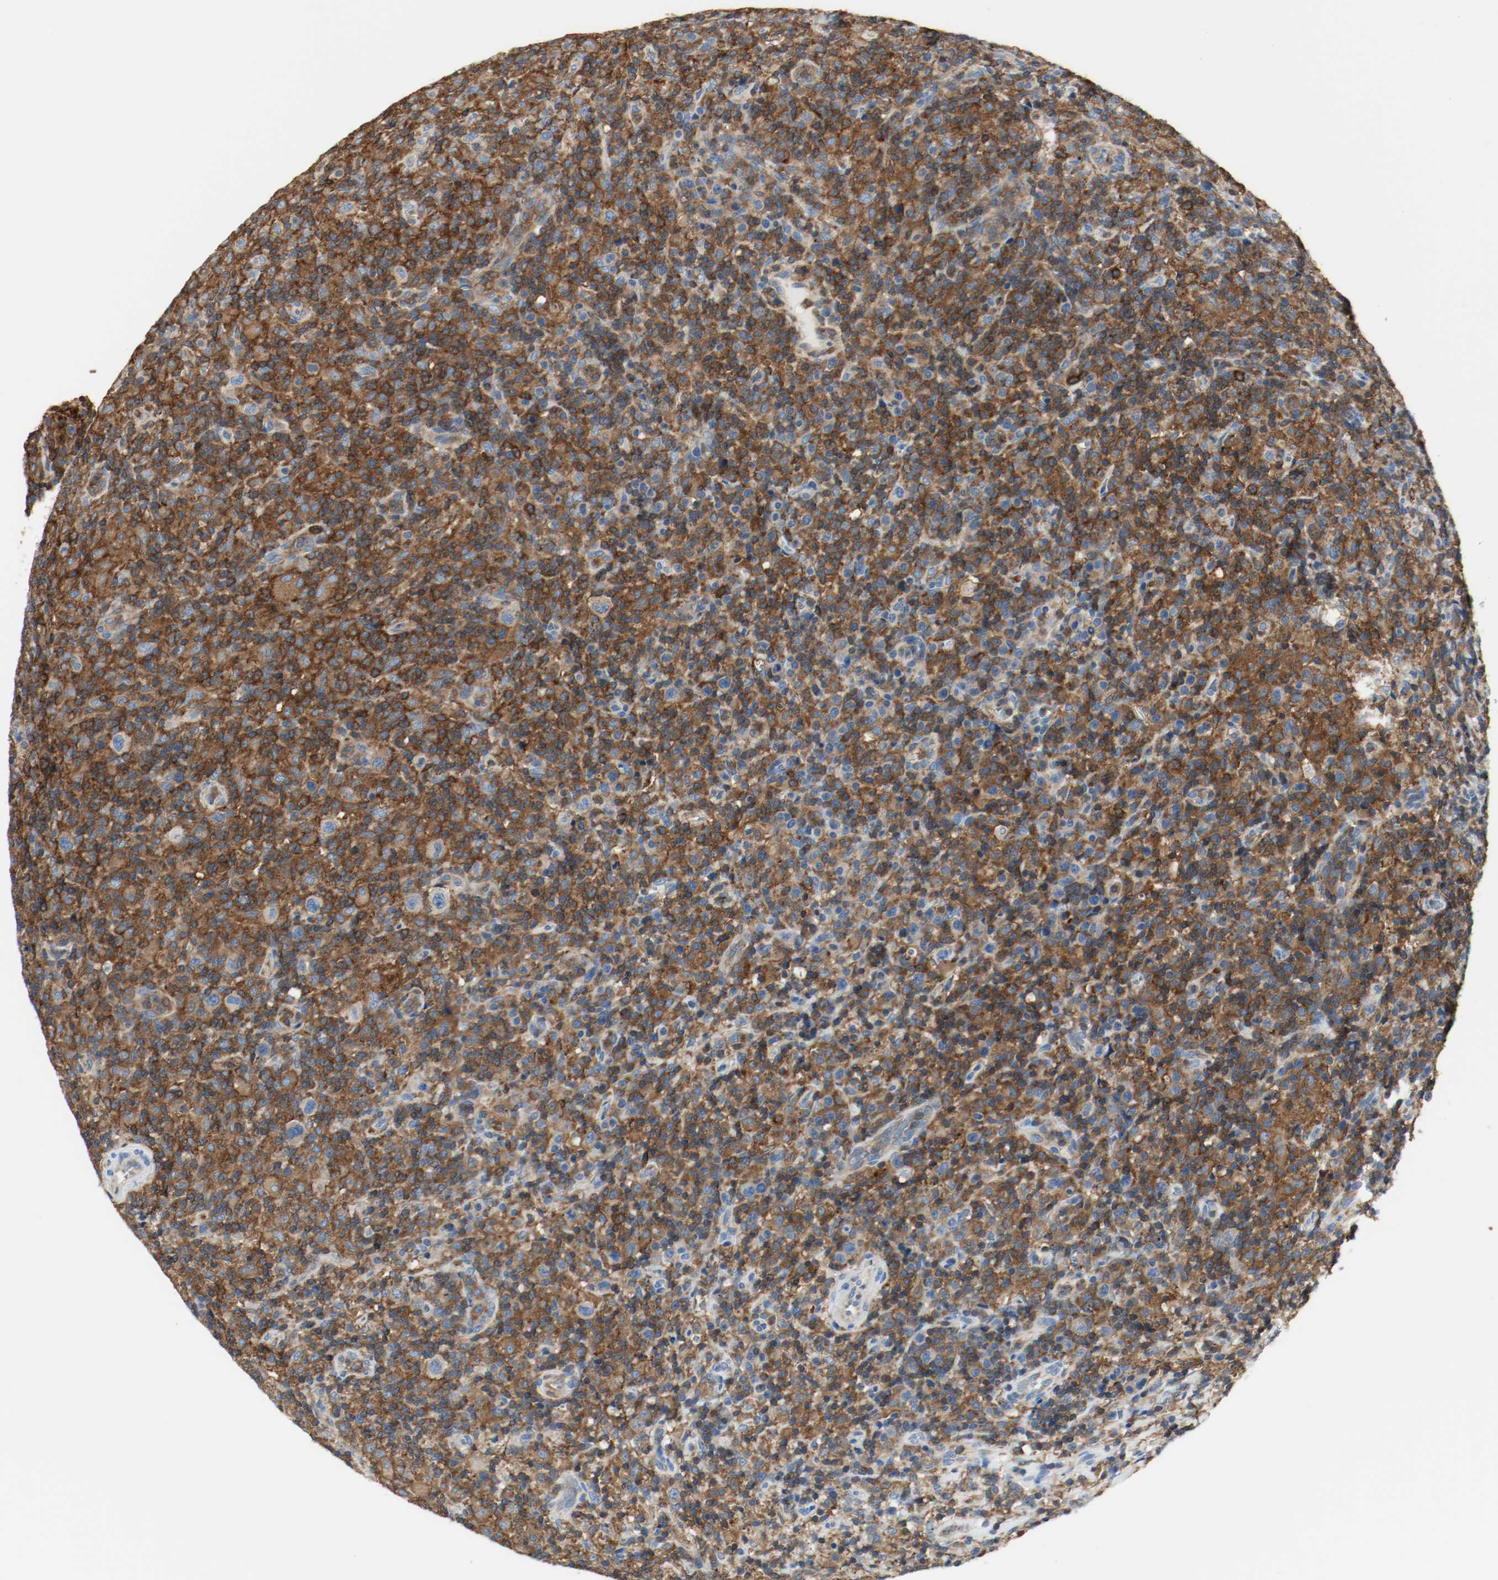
{"staining": {"intensity": "strong", "quantity": ">75%", "location": "cytoplasmic/membranous"}, "tissue": "lymphoma", "cell_type": "Tumor cells", "image_type": "cancer", "snomed": [{"axis": "morphology", "description": "Hodgkin's disease, NOS"}, {"axis": "topography", "description": "Lymph node"}], "caption": "A brown stain highlights strong cytoplasmic/membranous expression of a protein in human lymphoma tumor cells. Using DAB (brown) and hematoxylin (blue) stains, captured at high magnification using brightfield microscopy.", "gene": "ARPC1B", "patient": {"sex": "male", "age": 65}}